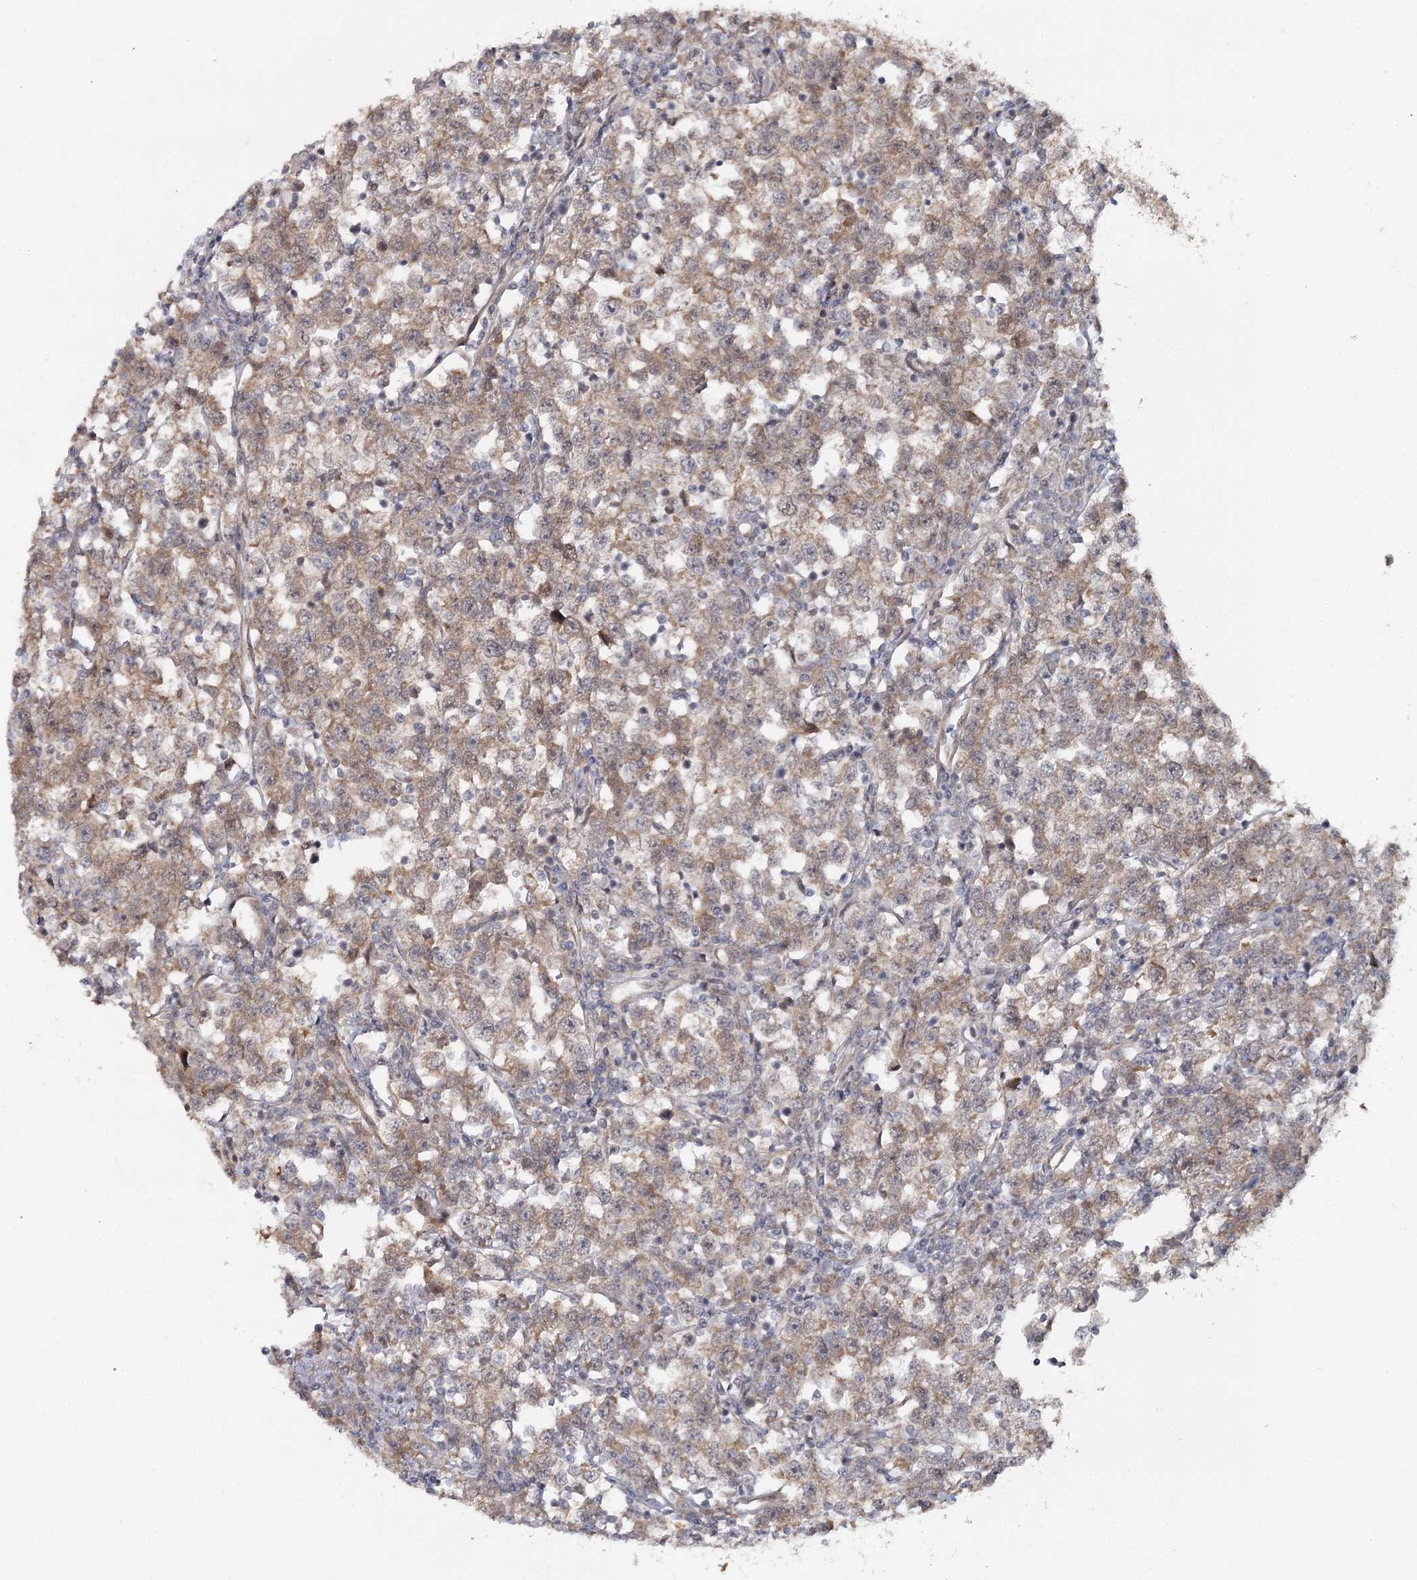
{"staining": {"intensity": "weak", "quantity": ">75%", "location": "cytoplasmic/membranous"}, "tissue": "testis cancer", "cell_type": "Tumor cells", "image_type": "cancer", "snomed": [{"axis": "morphology", "description": "Normal tissue, NOS"}, {"axis": "morphology", "description": "Seminoma, NOS"}, {"axis": "topography", "description": "Testis"}], "caption": "Weak cytoplasmic/membranous expression is identified in approximately >75% of tumor cells in seminoma (testis). Using DAB (brown) and hematoxylin (blue) stains, captured at high magnification using brightfield microscopy.", "gene": "TBC1D9B", "patient": {"sex": "male", "age": 43}}